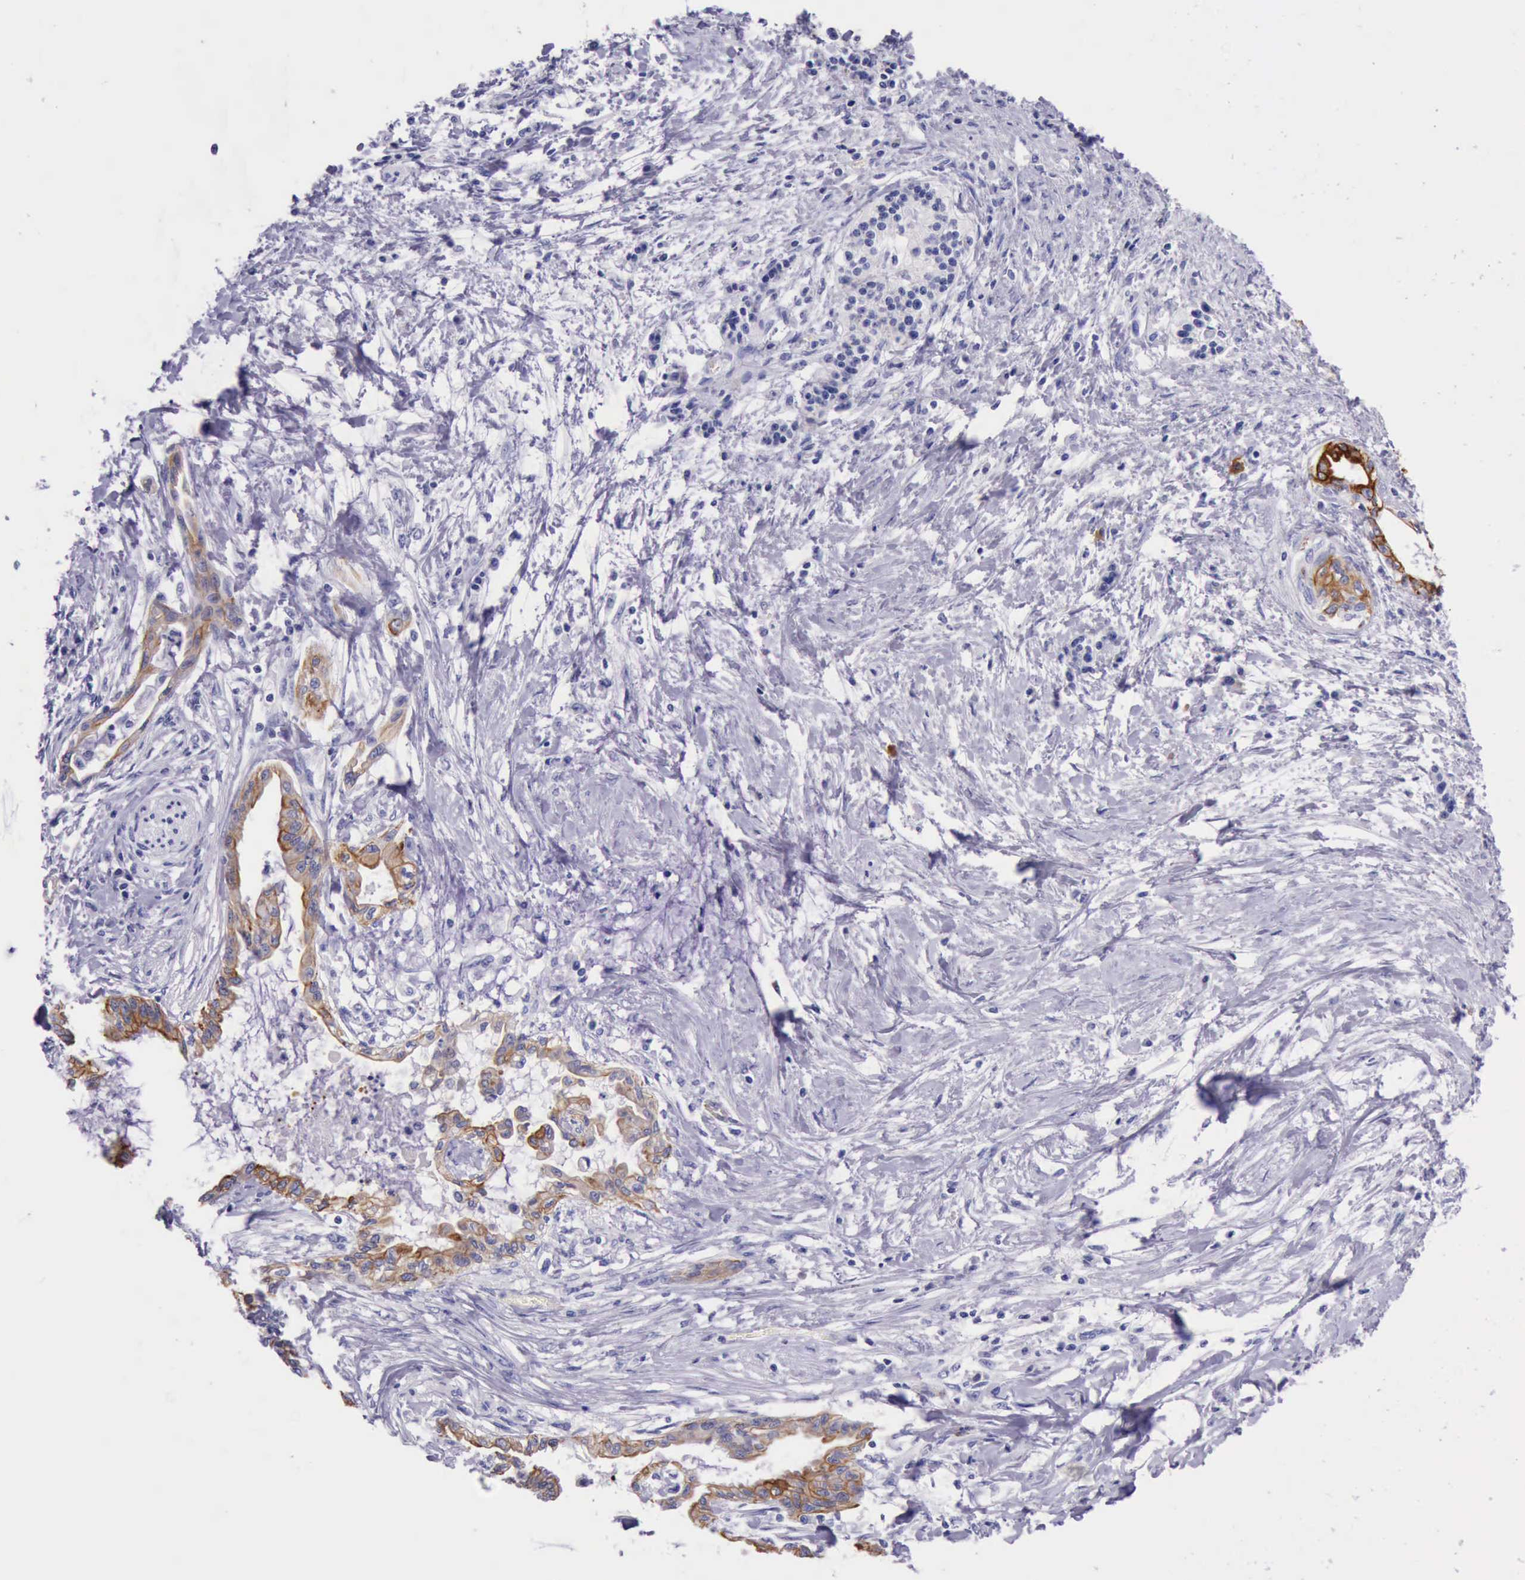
{"staining": {"intensity": "moderate", "quantity": ">75%", "location": "cytoplasmic/membranous"}, "tissue": "pancreatic cancer", "cell_type": "Tumor cells", "image_type": "cancer", "snomed": [{"axis": "morphology", "description": "Adenocarcinoma, NOS"}, {"axis": "topography", "description": "Pancreas"}], "caption": "The histopathology image displays immunohistochemical staining of pancreatic adenocarcinoma. There is moderate cytoplasmic/membranous expression is seen in about >75% of tumor cells.", "gene": "KRT8", "patient": {"sex": "female", "age": 64}}